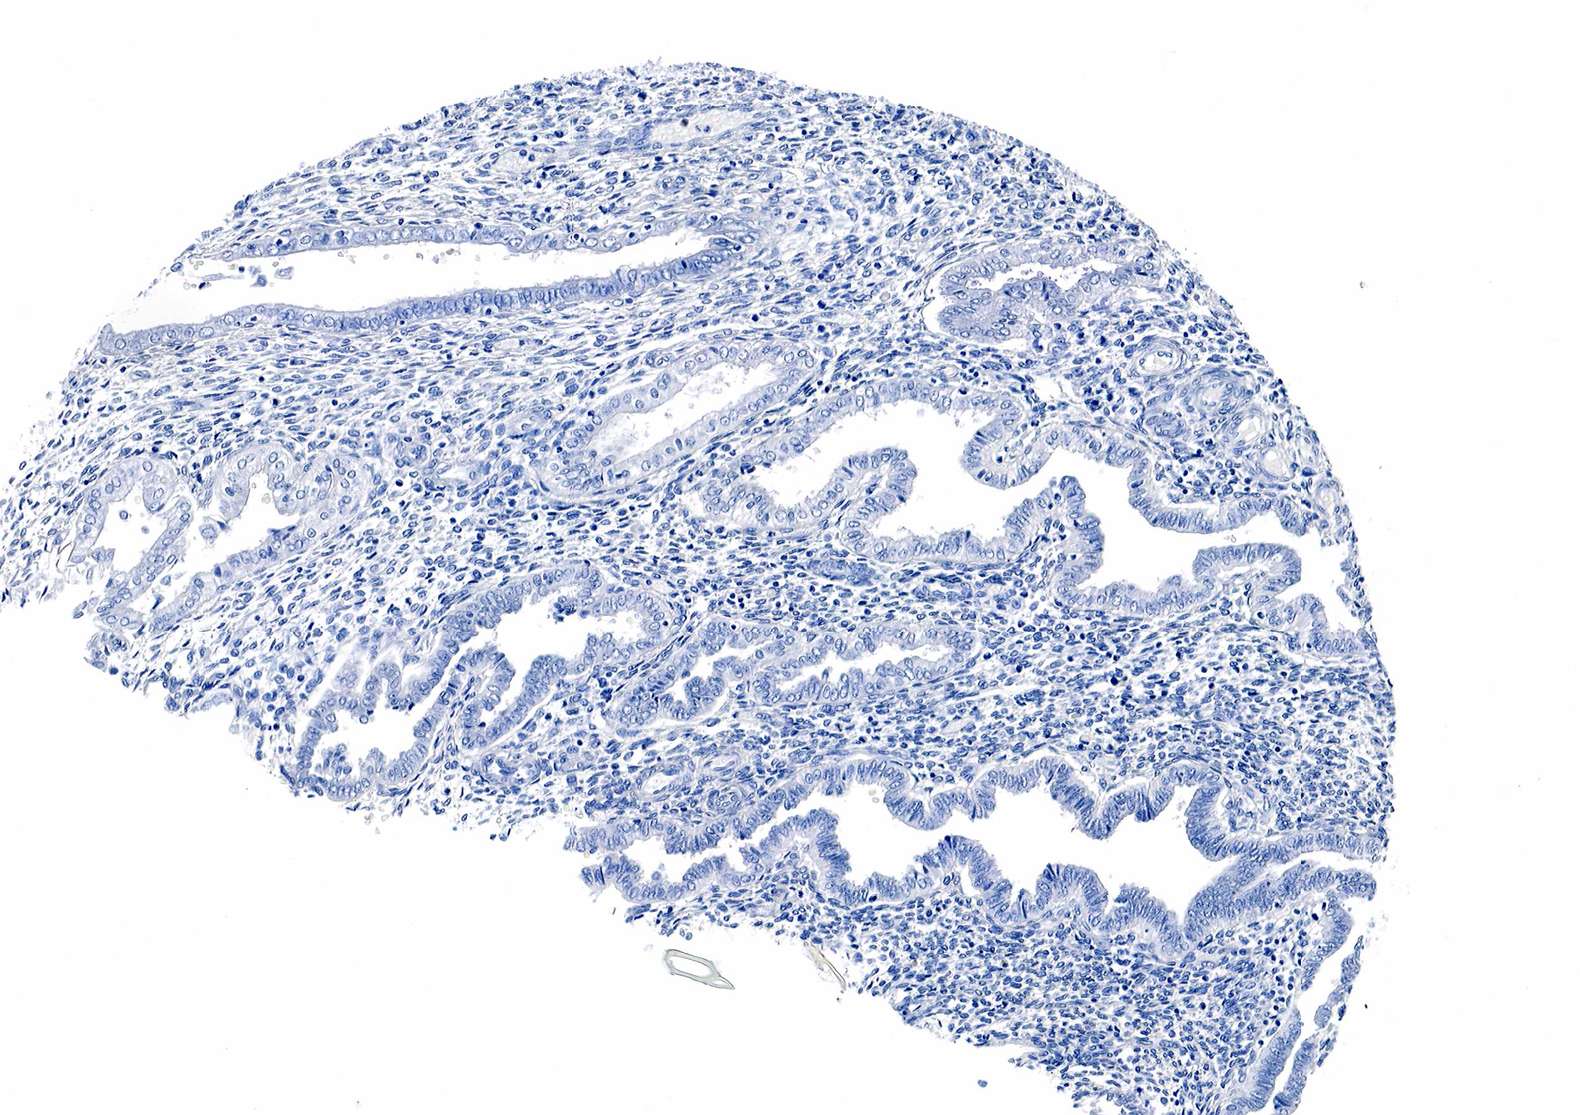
{"staining": {"intensity": "negative", "quantity": "none", "location": "none"}, "tissue": "endometrium", "cell_type": "Cells in endometrial stroma", "image_type": "normal", "snomed": [{"axis": "morphology", "description": "Normal tissue, NOS"}, {"axis": "topography", "description": "Endometrium"}], "caption": "Immunohistochemical staining of normal endometrium displays no significant positivity in cells in endometrial stroma.", "gene": "GAST", "patient": {"sex": "female", "age": 36}}